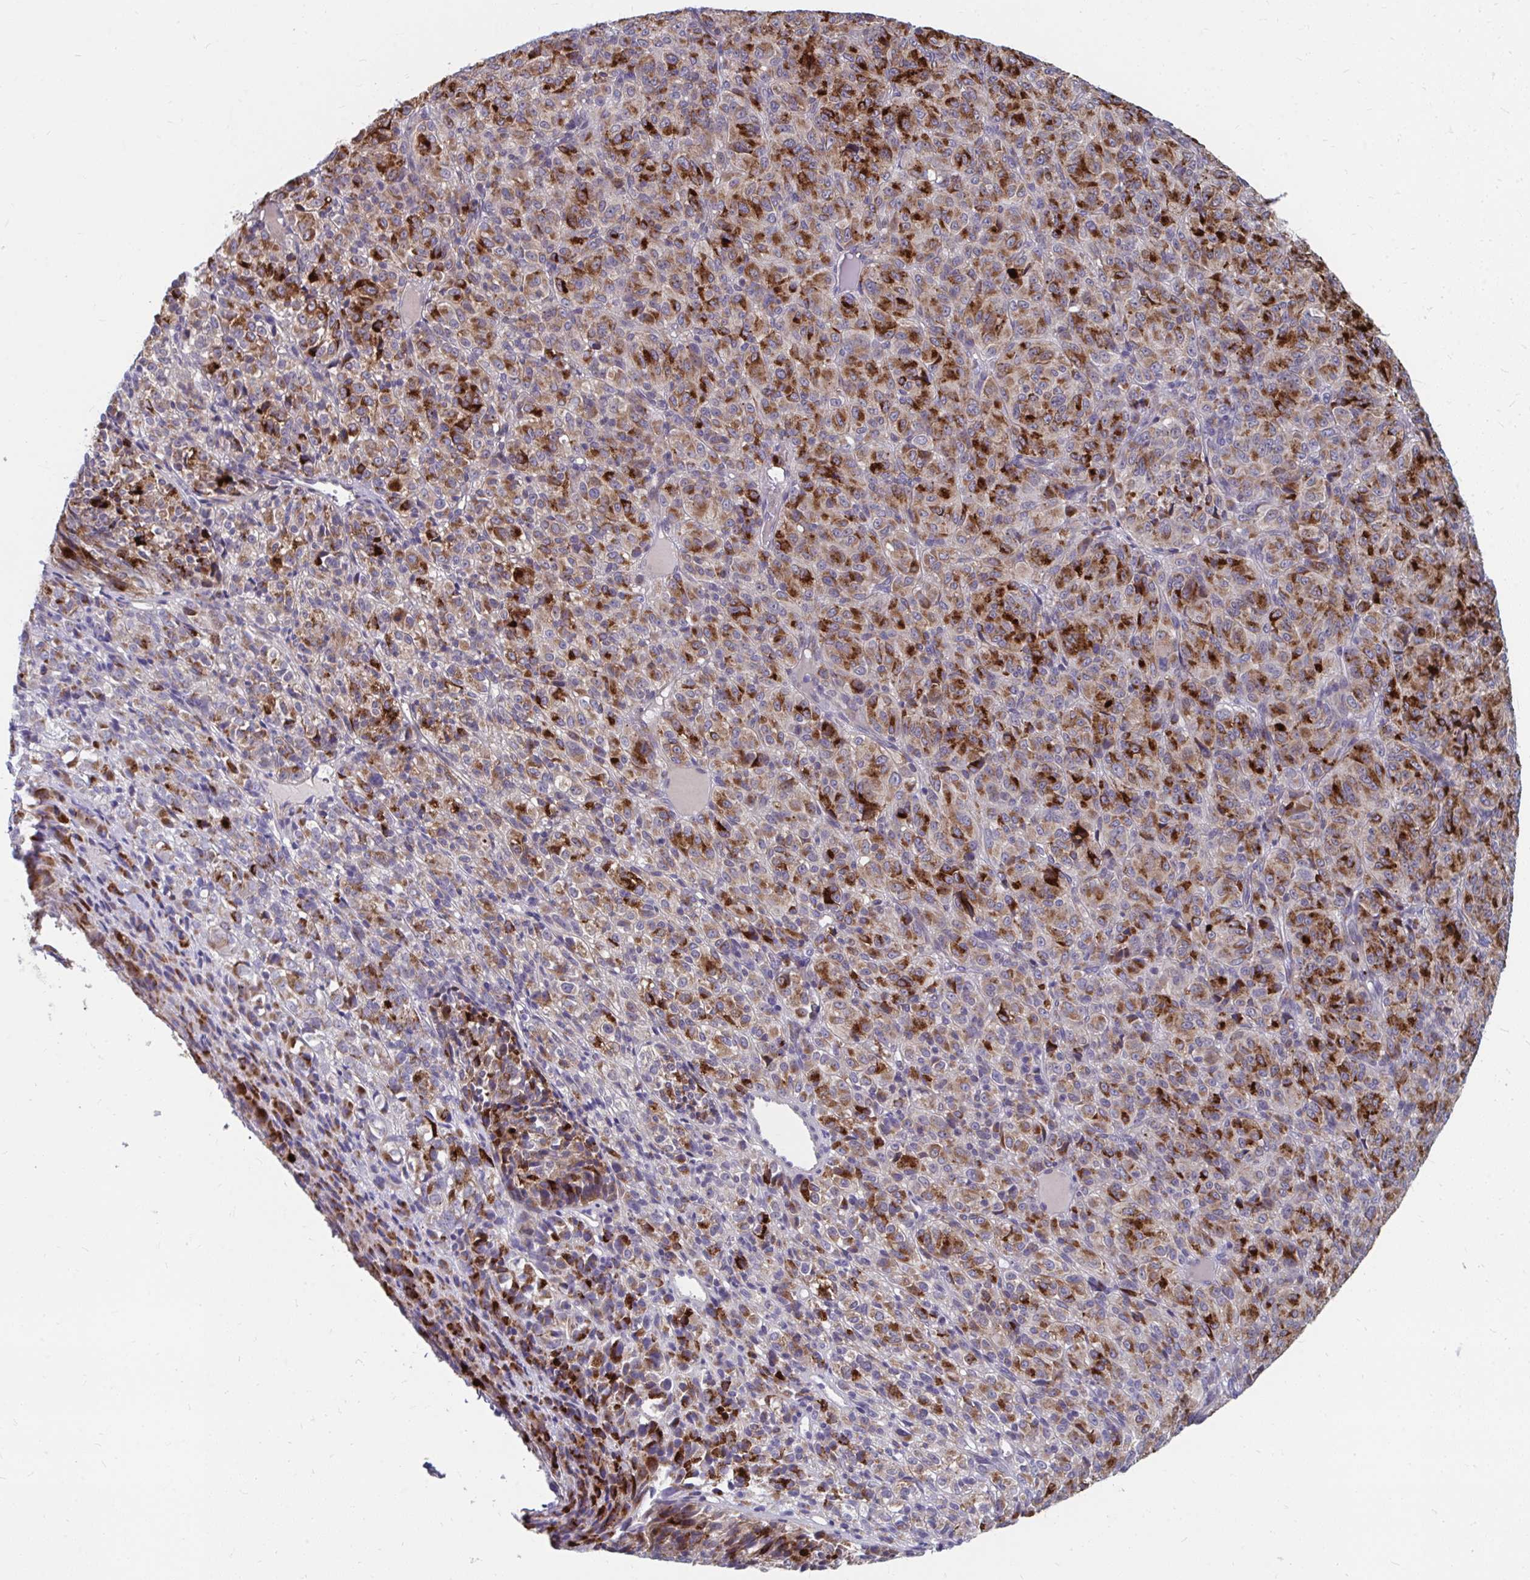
{"staining": {"intensity": "strong", "quantity": ">75%", "location": "cytoplasmic/membranous"}, "tissue": "melanoma", "cell_type": "Tumor cells", "image_type": "cancer", "snomed": [{"axis": "morphology", "description": "Malignant melanoma, Metastatic site"}, {"axis": "topography", "description": "Brain"}], "caption": "The immunohistochemical stain highlights strong cytoplasmic/membranous expression in tumor cells of melanoma tissue. (DAB IHC, brown staining for protein, blue staining for nuclei).", "gene": "PABIR3", "patient": {"sex": "female", "age": 56}}